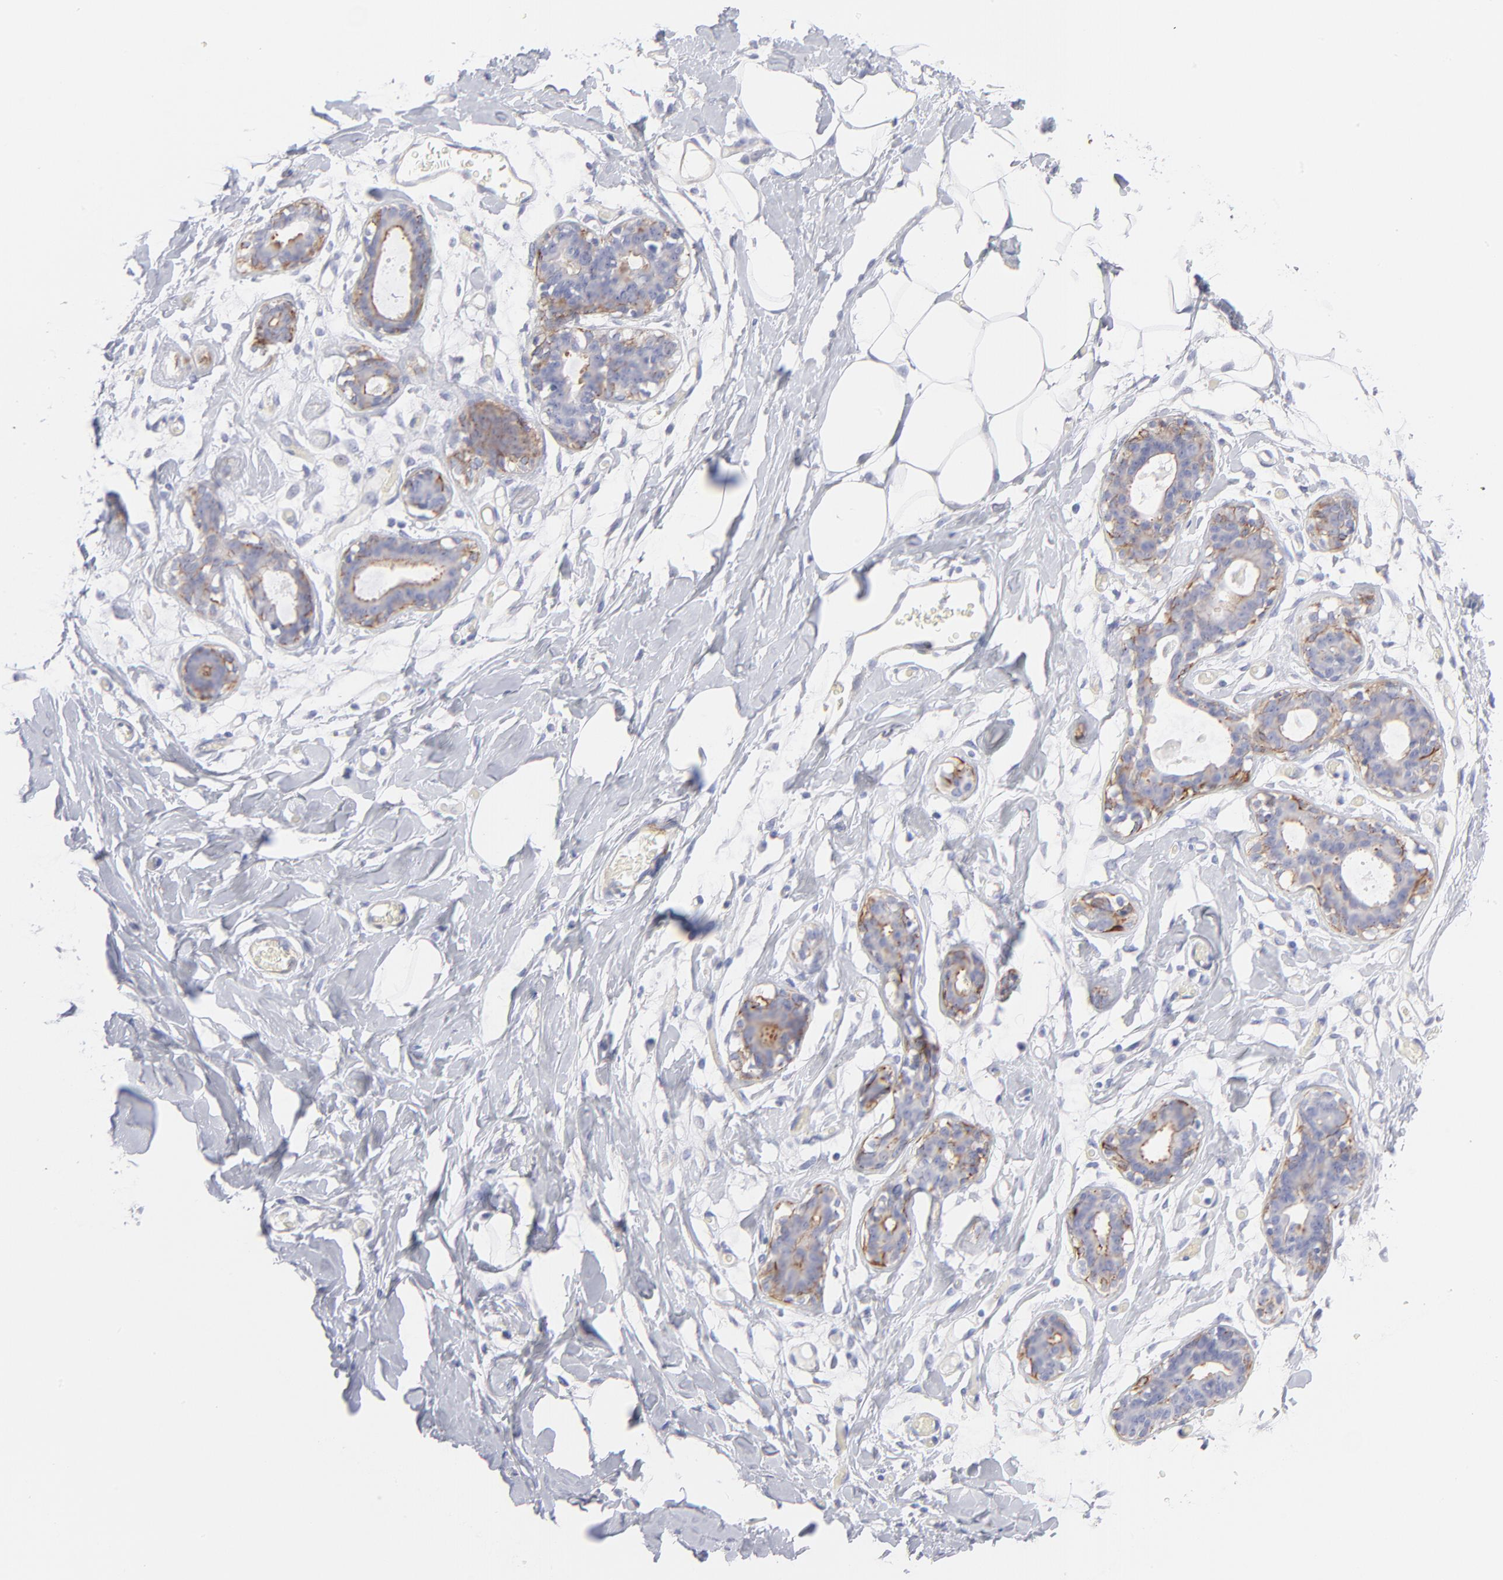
{"staining": {"intensity": "negative", "quantity": "none", "location": "none"}, "tissue": "breast", "cell_type": "Adipocytes", "image_type": "normal", "snomed": [{"axis": "morphology", "description": "Normal tissue, NOS"}, {"axis": "topography", "description": "Breast"}, {"axis": "topography", "description": "Adipose tissue"}], "caption": "A micrograph of human breast is negative for staining in adipocytes. (Brightfield microscopy of DAB (3,3'-diaminobenzidine) IHC at high magnification).", "gene": "ACTA2", "patient": {"sex": "female", "age": 25}}